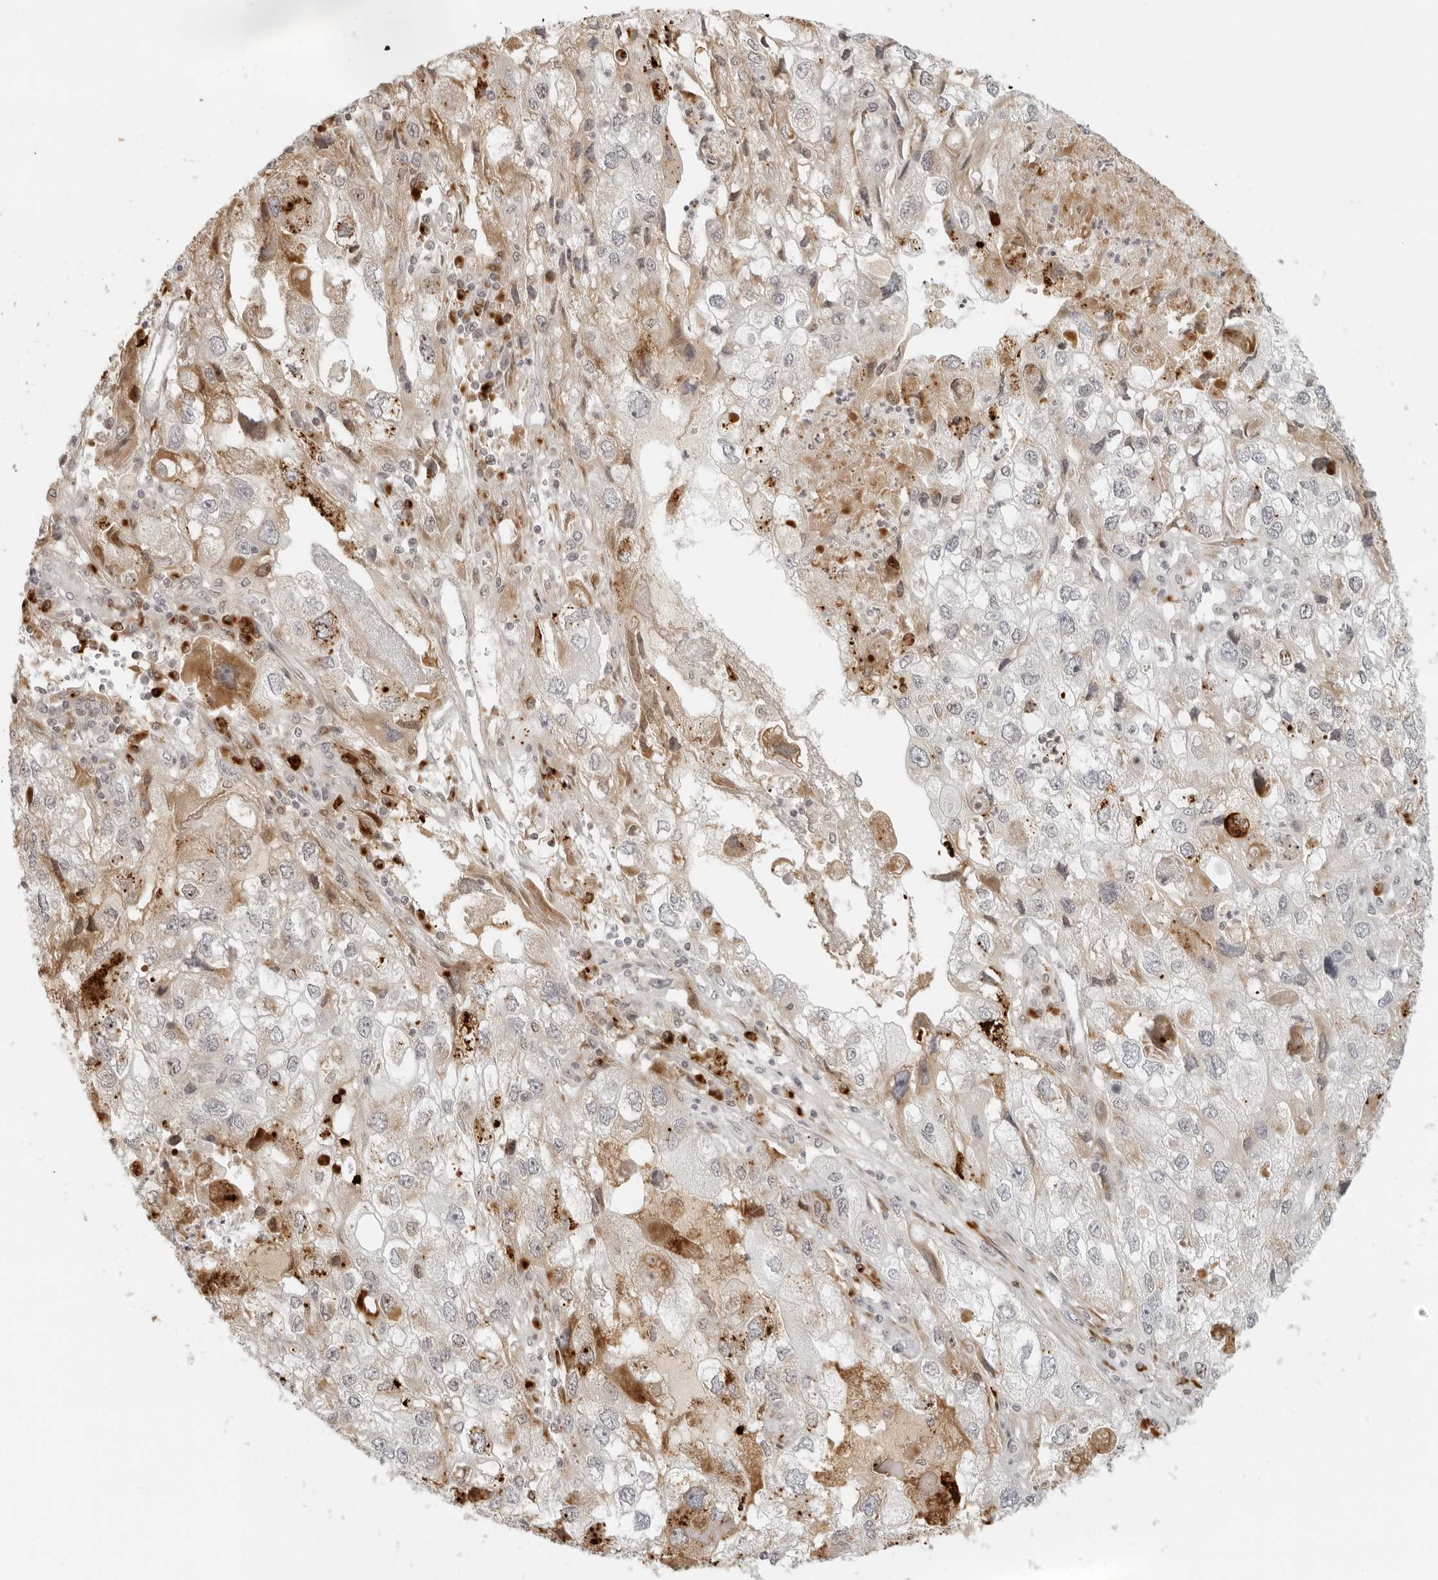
{"staining": {"intensity": "moderate", "quantity": "<25%", "location": "cytoplasmic/membranous"}, "tissue": "endometrial cancer", "cell_type": "Tumor cells", "image_type": "cancer", "snomed": [{"axis": "morphology", "description": "Adenocarcinoma, NOS"}, {"axis": "topography", "description": "Endometrium"}], "caption": "Brown immunohistochemical staining in adenocarcinoma (endometrial) demonstrates moderate cytoplasmic/membranous expression in about <25% of tumor cells.", "gene": "ZNF678", "patient": {"sex": "female", "age": 49}}